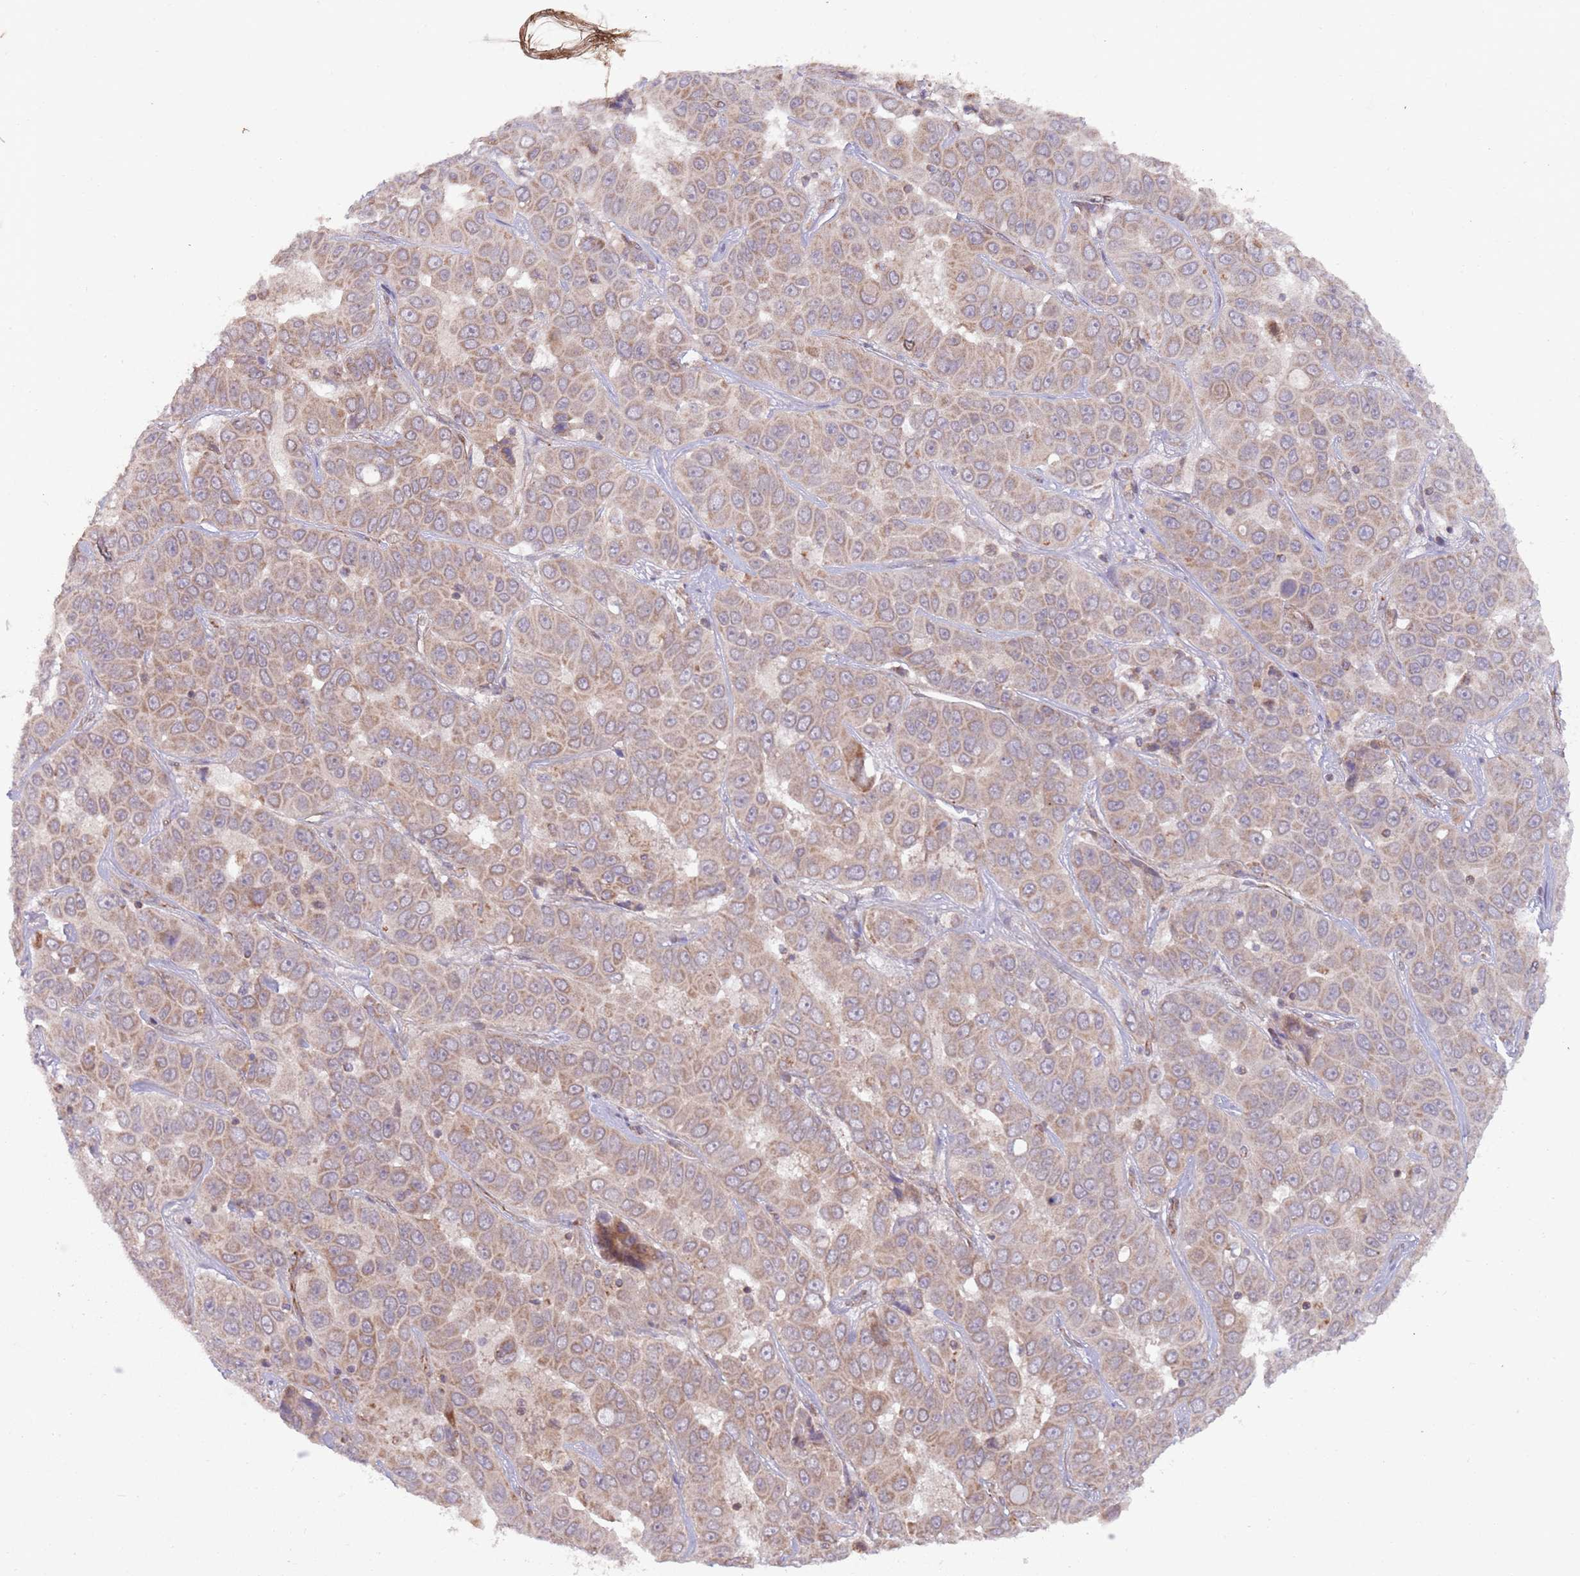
{"staining": {"intensity": "moderate", "quantity": "25%-75%", "location": "cytoplasmic/membranous"}, "tissue": "liver cancer", "cell_type": "Tumor cells", "image_type": "cancer", "snomed": [{"axis": "morphology", "description": "Cholangiocarcinoma"}, {"axis": "topography", "description": "Liver"}], "caption": "This image shows immunohistochemistry (IHC) staining of human liver cancer, with medium moderate cytoplasmic/membranous positivity in about 25%-75% of tumor cells.", "gene": "CHD9", "patient": {"sex": "female", "age": 52}}